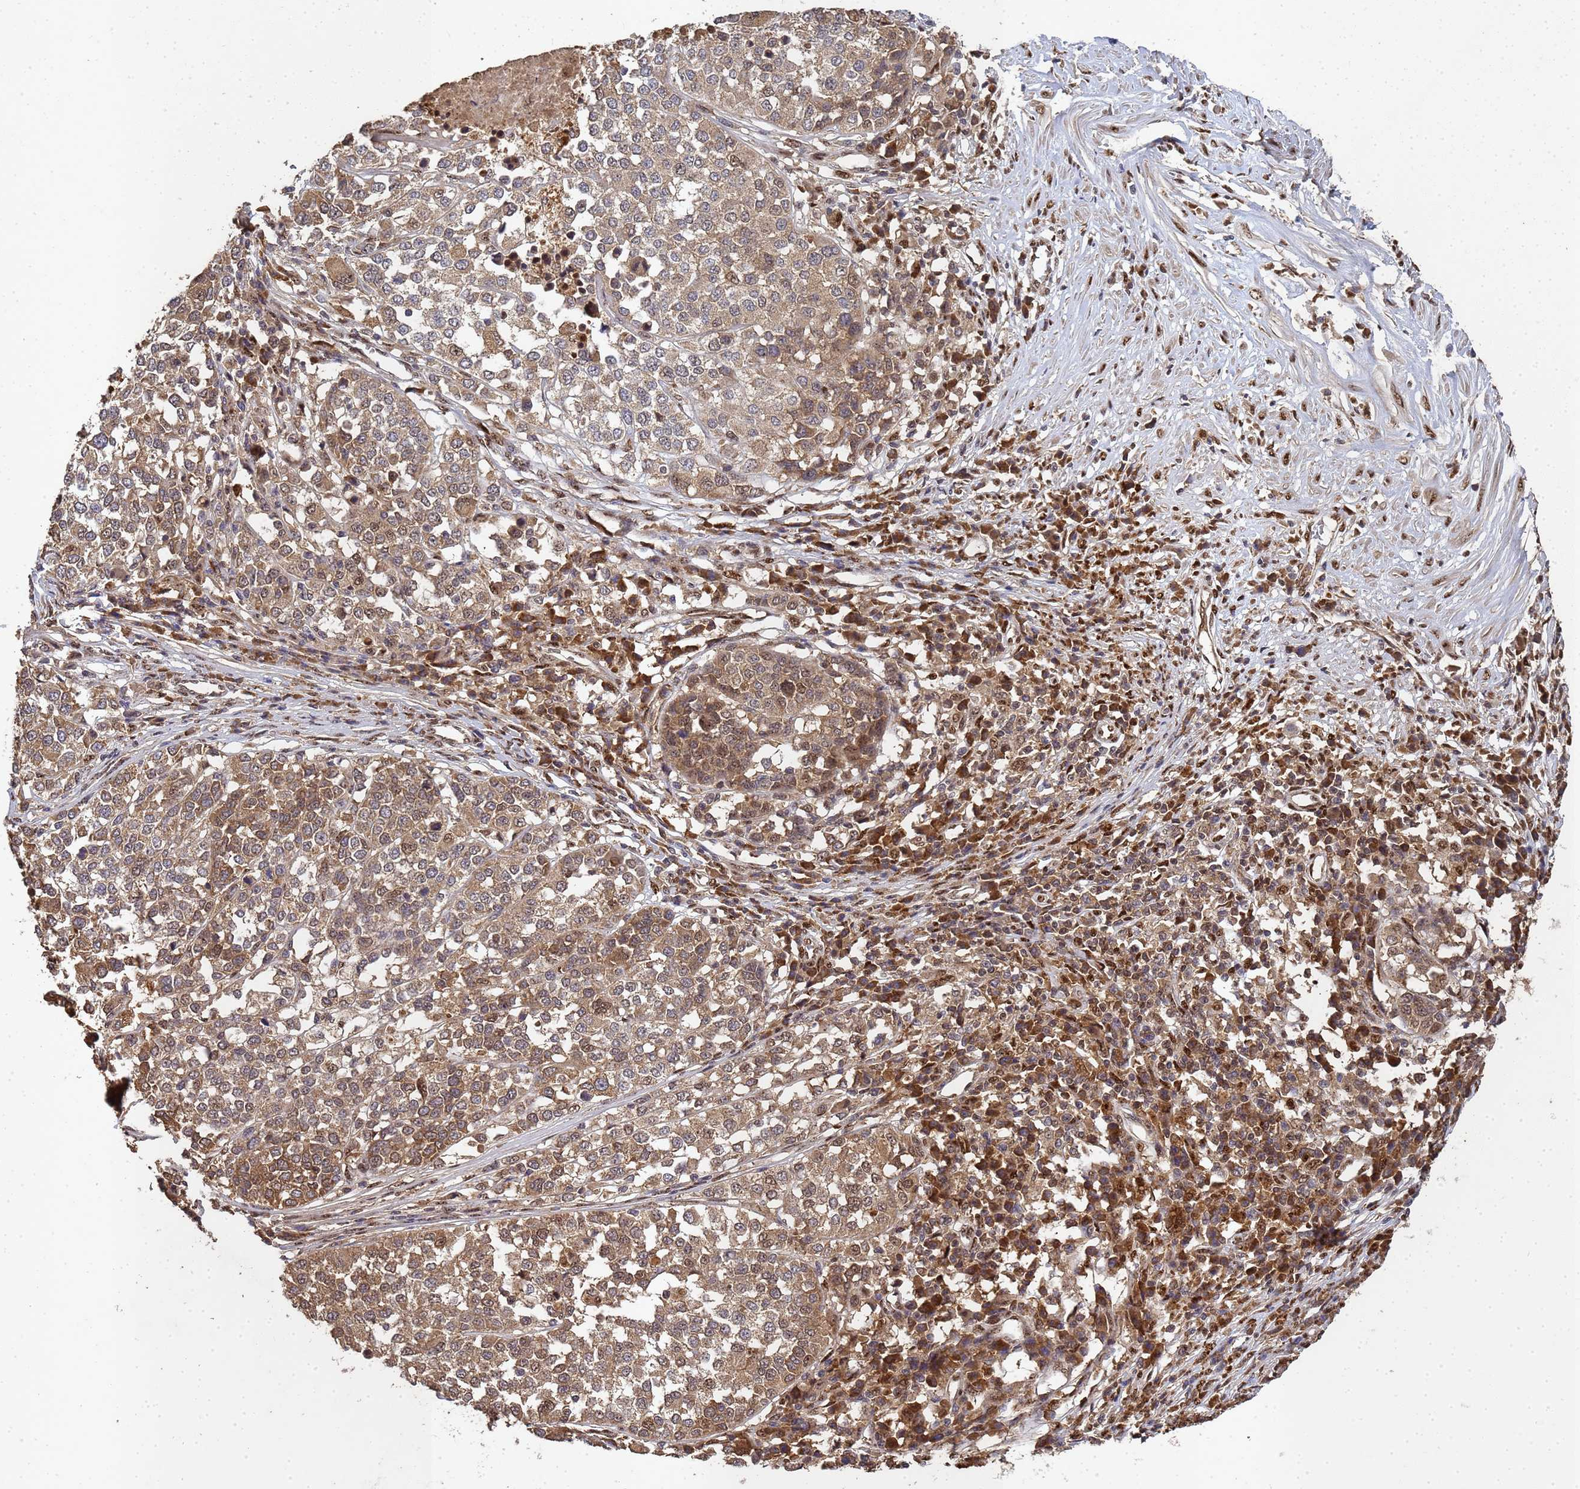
{"staining": {"intensity": "moderate", "quantity": ">75%", "location": "cytoplasmic/membranous"}, "tissue": "melanoma", "cell_type": "Tumor cells", "image_type": "cancer", "snomed": [{"axis": "morphology", "description": "Malignant melanoma, Metastatic site"}, {"axis": "topography", "description": "Lymph node"}], "caption": "DAB (3,3'-diaminobenzidine) immunohistochemical staining of human malignant melanoma (metastatic site) demonstrates moderate cytoplasmic/membranous protein staining in about >75% of tumor cells.", "gene": "SECISBP2", "patient": {"sex": "male", "age": 44}}